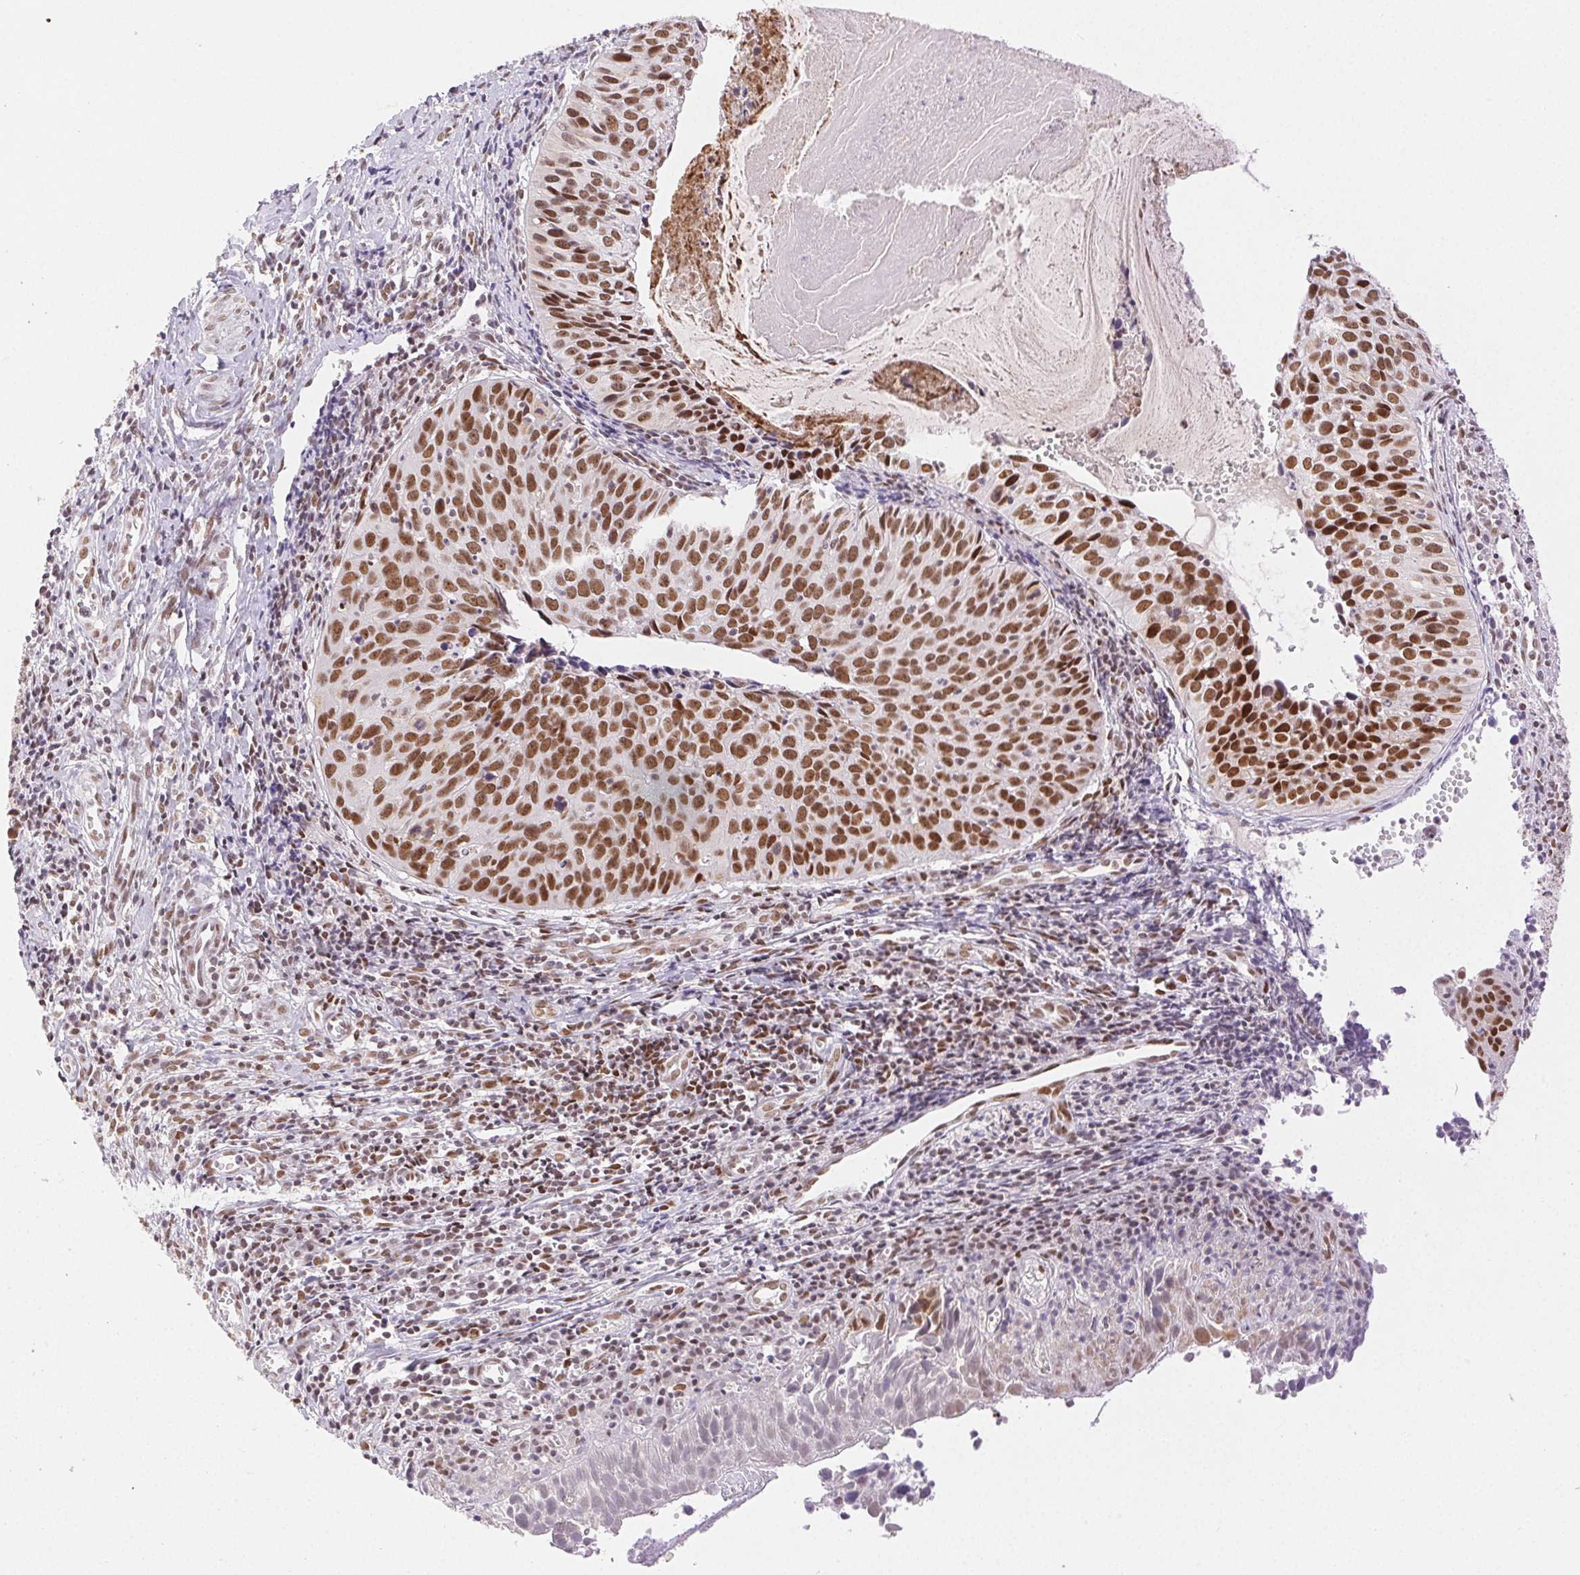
{"staining": {"intensity": "moderate", "quantity": ">75%", "location": "nuclear"}, "tissue": "cervical cancer", "cell_type": "Tumor cells", "image_type": "cancer", "snomed": [{"axis": "morphology", "description": "Squamous cell carcinoma, NOS"}, {"axis": "topography", "description": "Cervix"}], "caption": "A histopathology image showing moderate nuclear staining in about >75% of tumor cells in squamous cell carcinoma (cervical), as visualized by brown immunohistochemical staining.", "gene": "H2AZ2", "patient": {"sex": "female", "age": 31}}